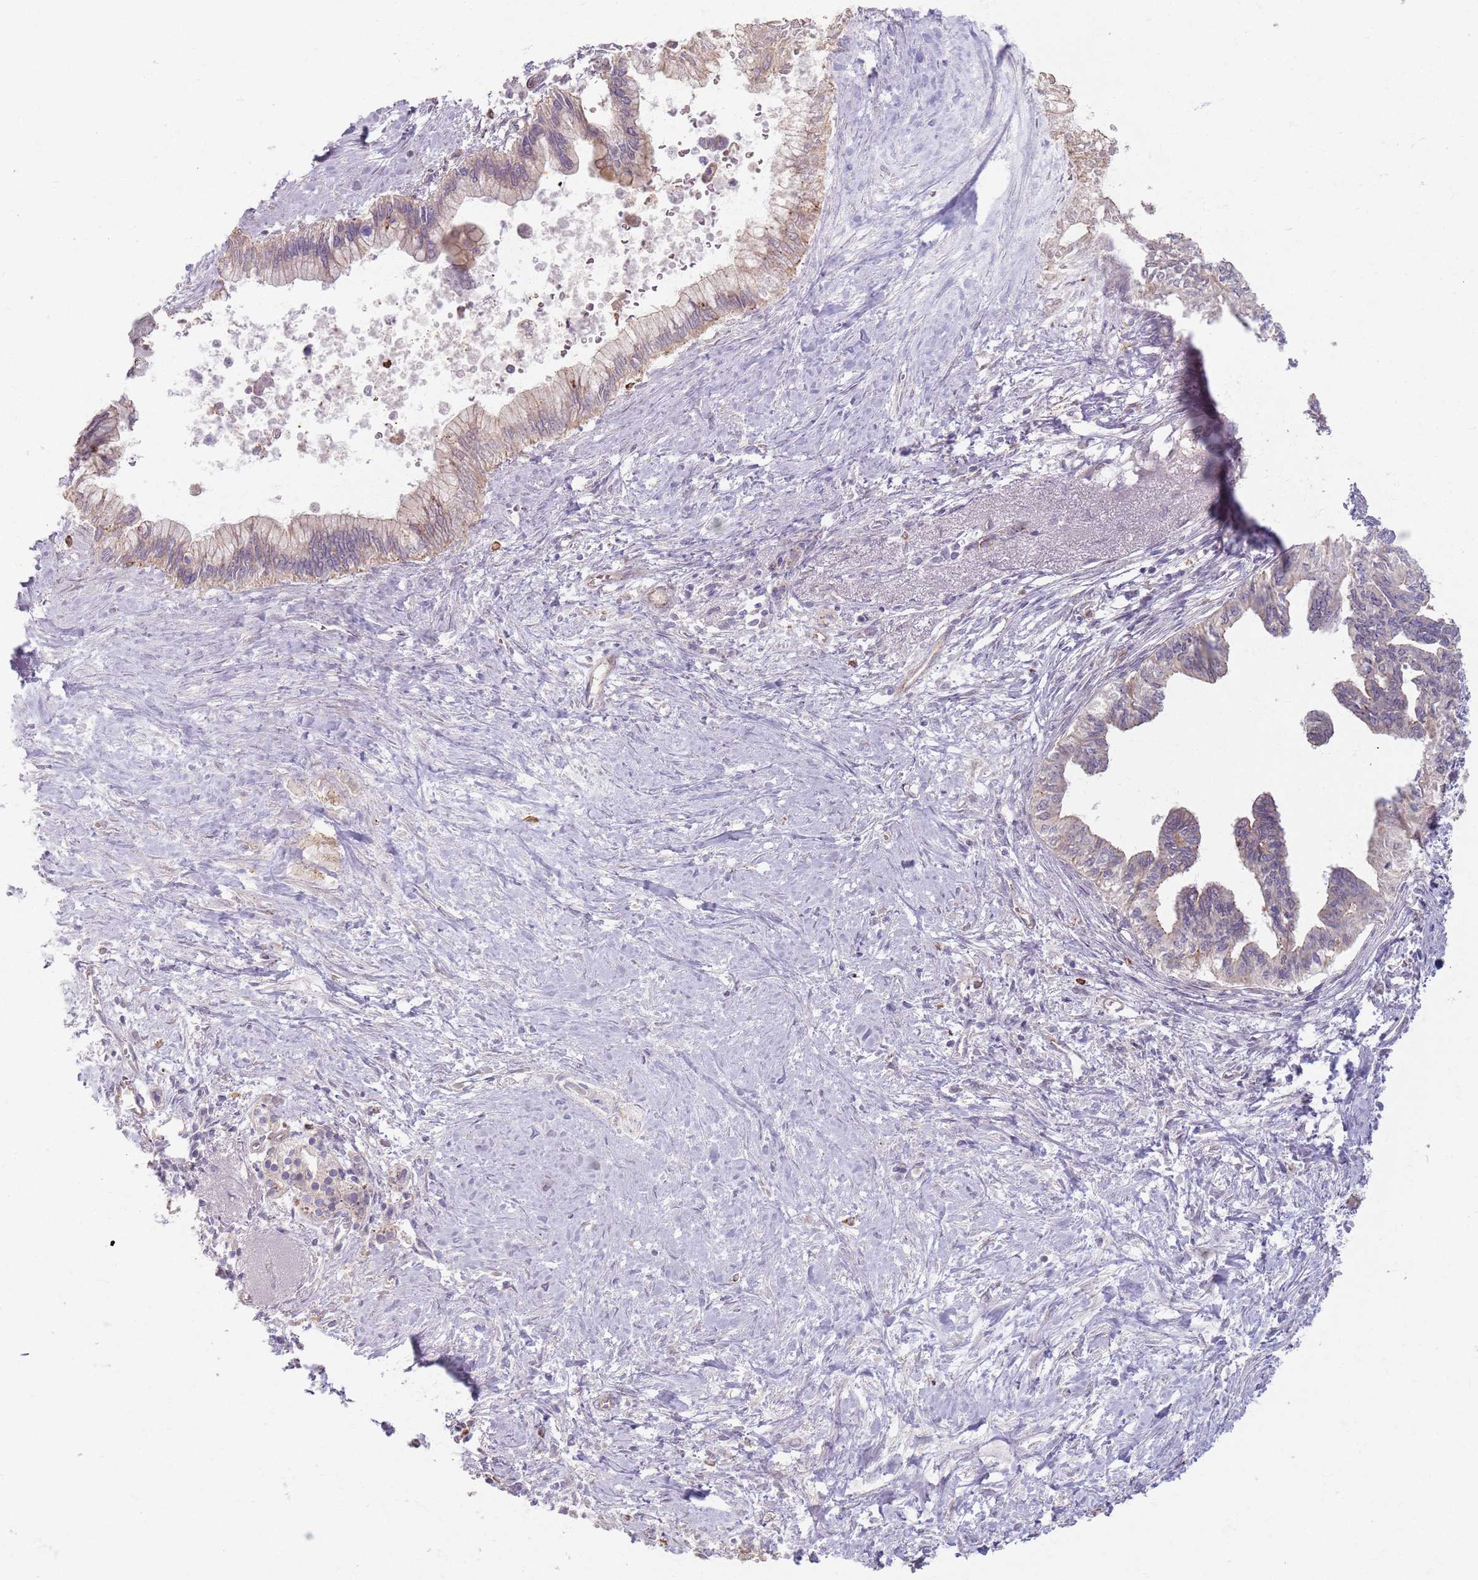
{"staining": {"intensity": "weak", "quantity": "25%-75%", "location": "cytoplasmic/membranous"}, "tissue": "pancreatic cancer", "cell_type": "Tumor cells", "image_type": "cancer", "snomed": [{"axis": "morphology", "description": "Adenocarcinoma, NOS"}, {"axis": "topography", "description": "Pancreas"}], "caption": "Pancreatic cancer (adenocarcinoma) stained with a protein marker exhibits weak staining in tumor cells.", "gene": "KCNA5", "patient": {"sex": "female", "age": 83}}